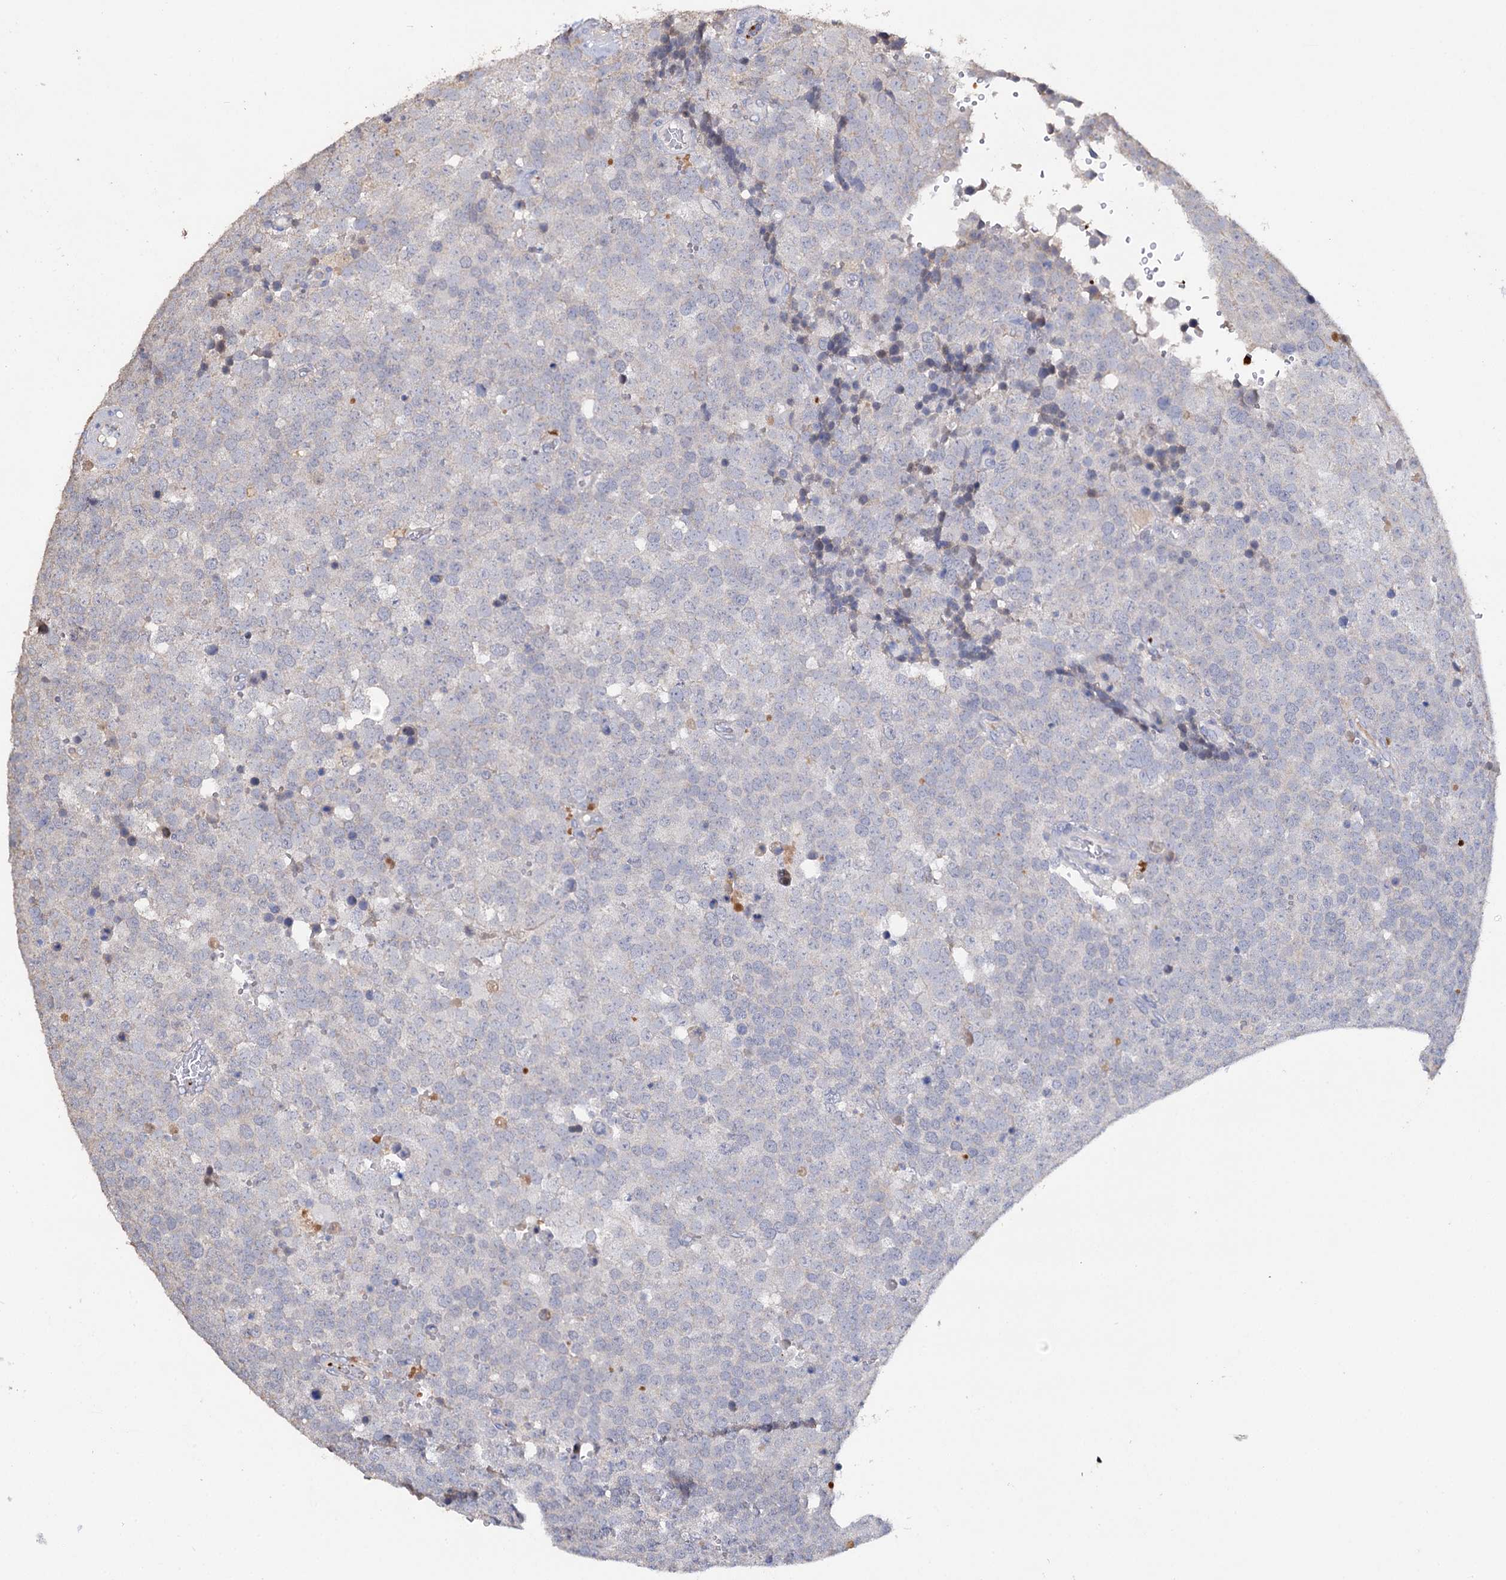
{"staining": {"intensity": "negative", "quantity": "none", "location": "none"}, "tissue": "testis cancer", "cell_type": "Tumor cells", "image_type": "cancer", "snomed": [{"axis": "morphology", "description": "Seminoma, NOS"}, {"axis": "topography", "description": "Testis"}], "caption": "IHC of human testis seminoma exhibits no positivity in tumor cells. The staining is performed using DAB (3,3'-diaminobenzidine) brown chromogen with nuclei counter-stained in using hematoxylin.", "gene": "DNAH6", "patient": {"sex": "male", "age": 71}}